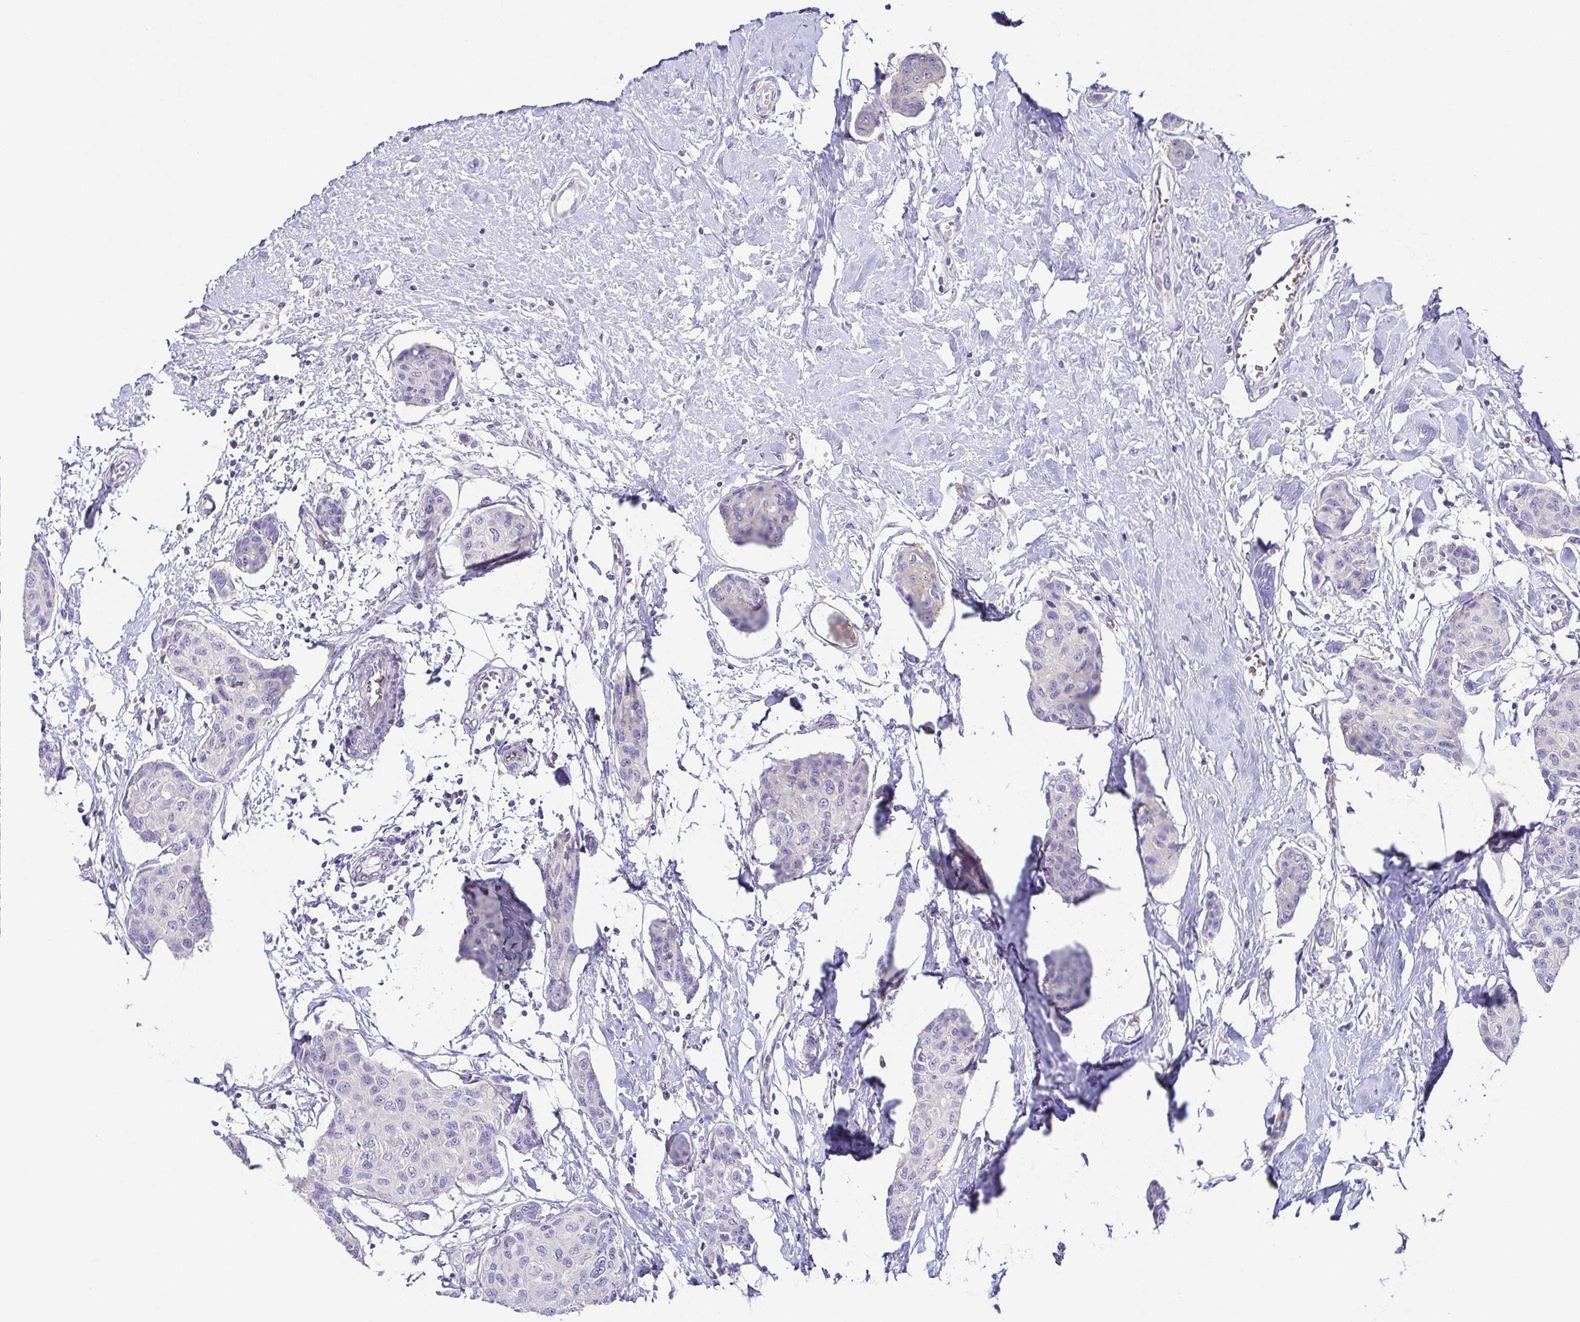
{"staining": {"intensity": "negative", "quantity": "none", "location": "none"}, "tissue": "breast cancer", "cell_type": "Tumor cells", "image_type": "cancer", "snomed": [{"axis": "morphology", "description": "Duct carcinoma"}, {"axis": "topography", "description": "Breast"}], "caption": "An immunohistochemistry photomicrograph of breast cancer is shown. There is no staining in tumor cells of breast cancer. (DAB (3,3'-diaminobenzidine) IHC, high magnification).", "gene": "FAM162B", "patient": {"sex": "female", "age": 80}}